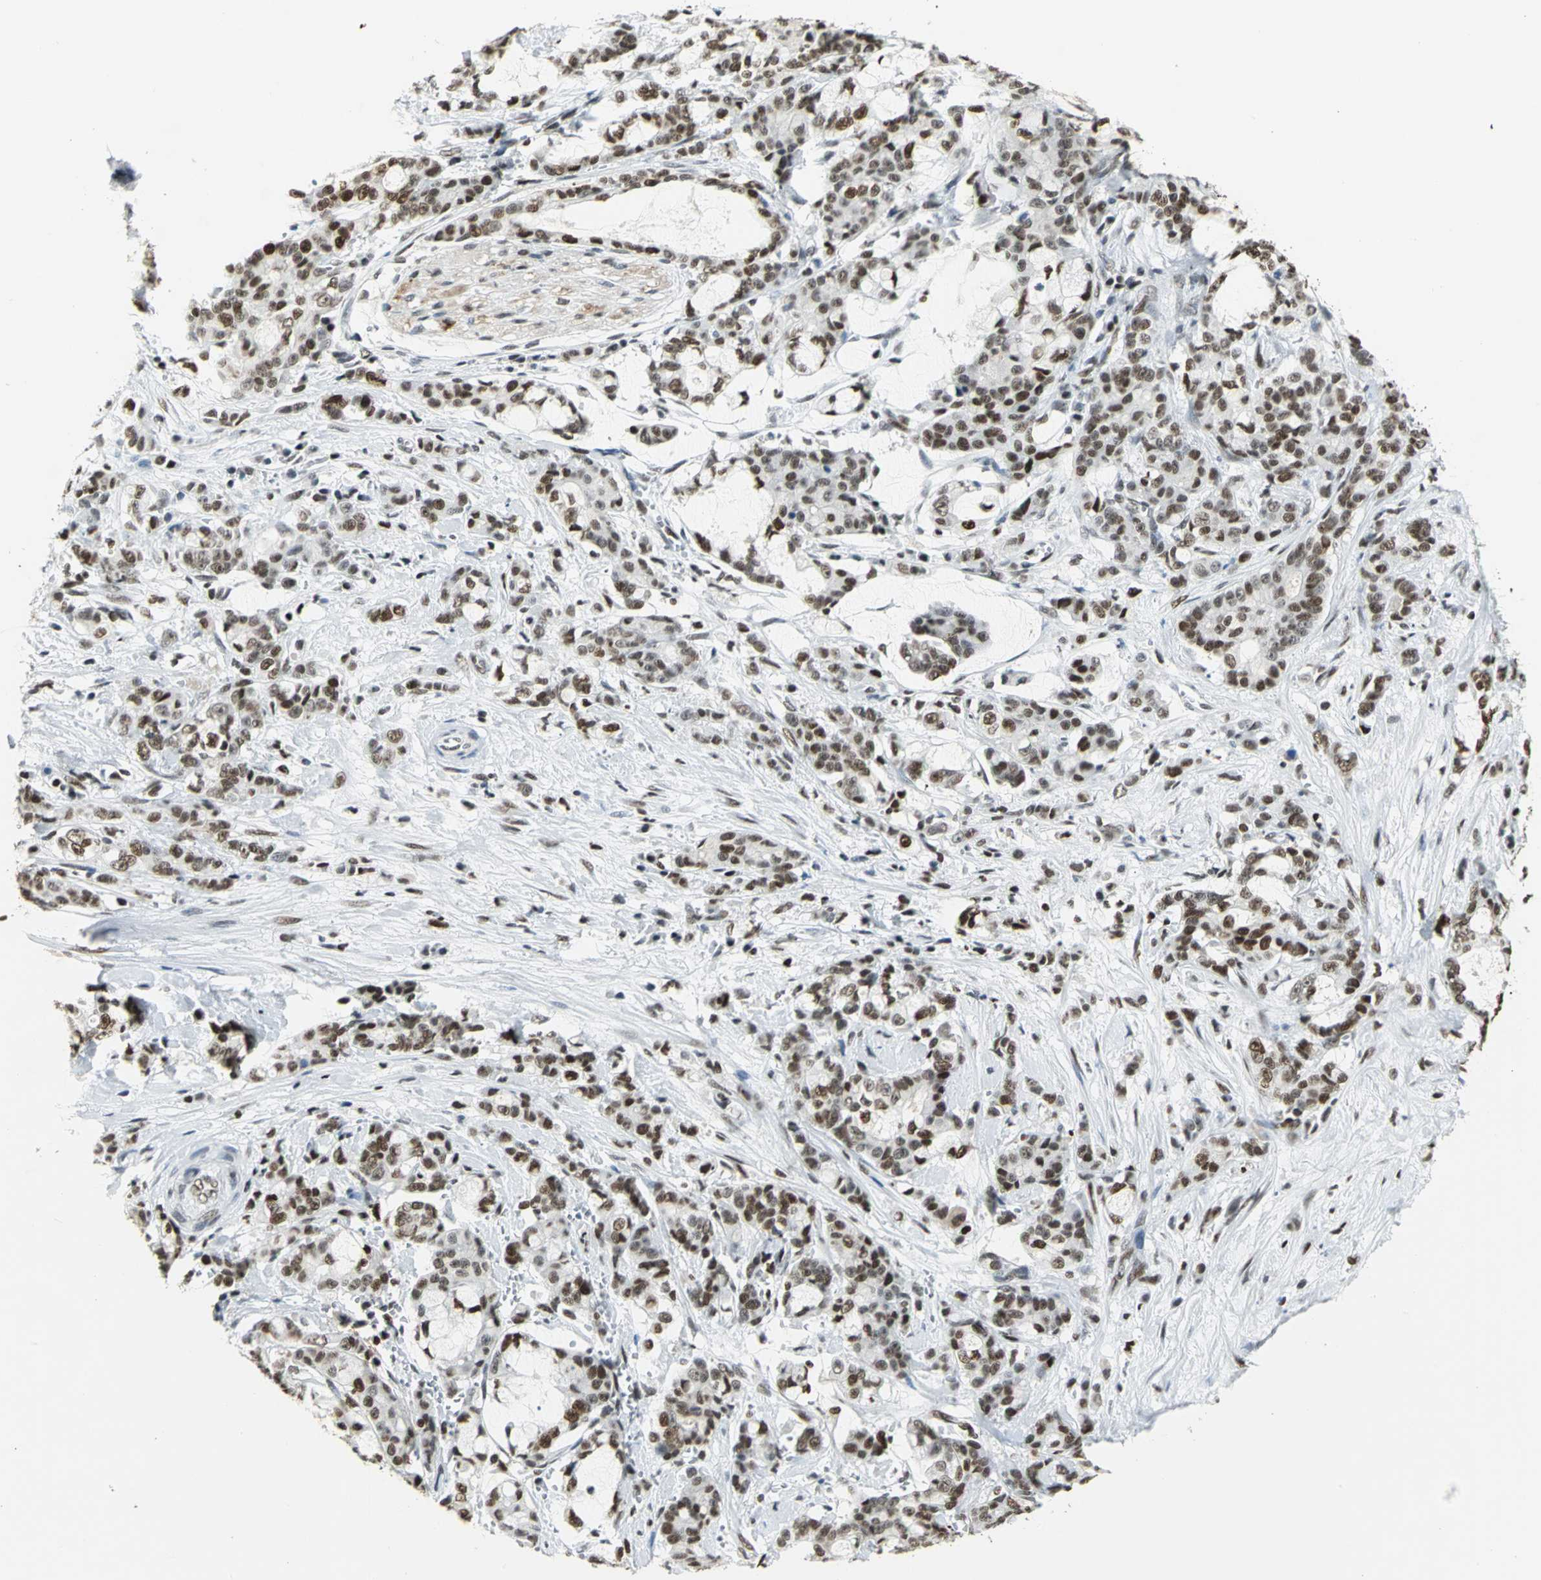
{"staining": {"intensity": "strong", "quantity": ">75%", "location": "nuclear"}, "tissue": "pancreatic cancer", "cell_type": "Tumor cells", "image_type": "cancer", "snomed": [{"axis": "morphology", "description": "Adenocarcinoma, NOS"}, {"axis": "topography", "description": "Pancreas"}], "caption": "Tumor cells show high levels of strong nuclear staining in approximately >75% of cells in pancreatic adenocarcinoma.", "gene": "HNRNPD", "patient": {"sex": "female", "age": 73}}